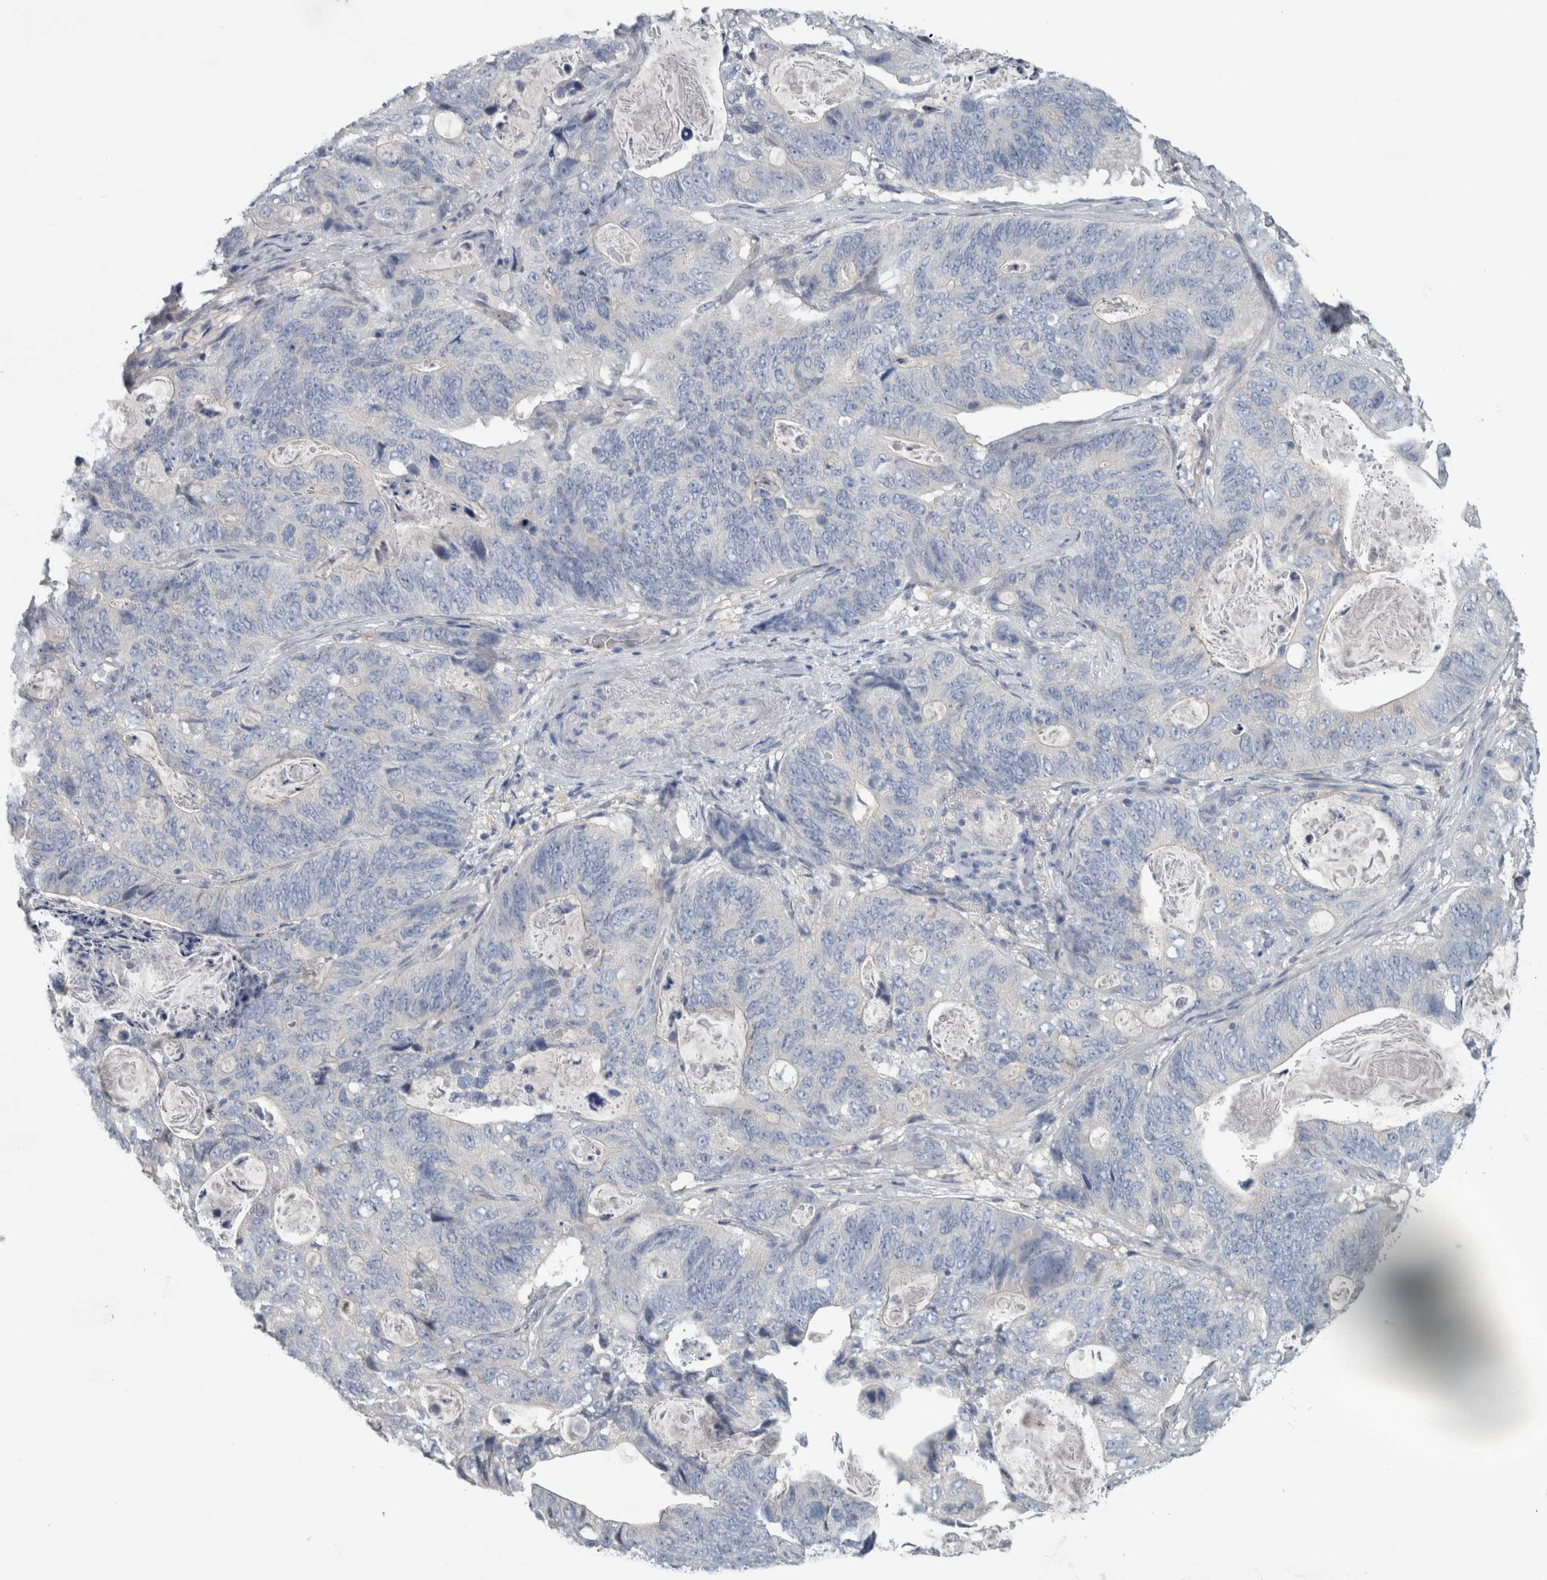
{"staining": {"intensity": "negative", "quantity": "none", "location": "none"}, "tissue": "stomach cancer", "cell_type": "Tumor cells", "image_type": "cancer", "snomed": [{"axis": "morphology", "description": "Normal tissue, NOS"}, {"axis": "morphology", "description": "Adenocarcinoma, NOS"}, {"axis": "topography", "description": "Stomach"}], "caption": "This is a histopathology image of immunohistochemistry staining of stomach cancer, which shows no staining in tumor cells. Brightfield microscopy of IHC stained with DAB (3,3'-diaminobenzidine) (brown) and hematoxylin (blue), captured at high magnification.", "gene": "SH3GL2", "patient": {"sex": "female", "age": 89}}